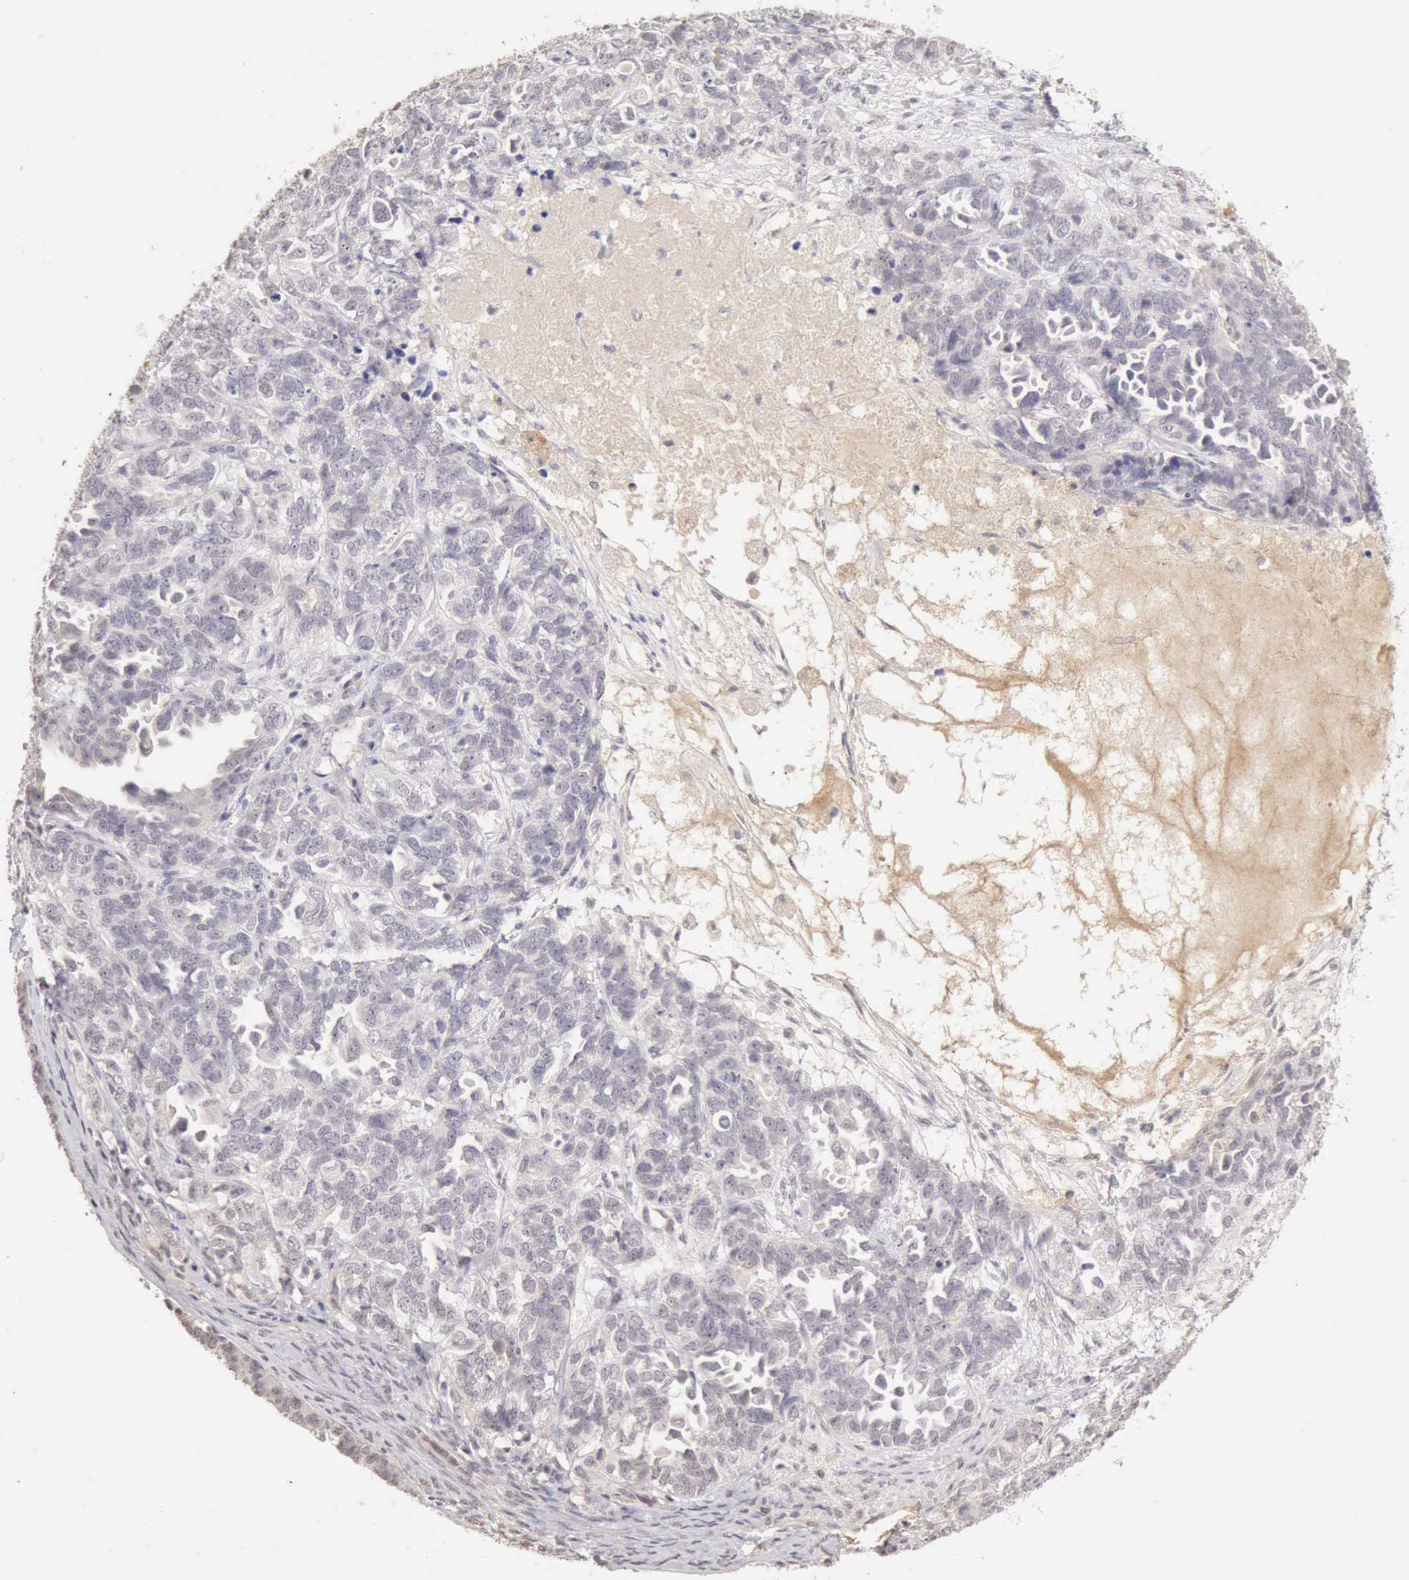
{"staining": {"intensity": "negative", "quantity": "none", "location": "none"}, "tissue": "ovarian cancer", "cell_type": "Tumor cells", "image_type": "cancer", "snomed": [{"axis": "morphology", "description": "Cystadenocarcinoma, serous, NOS"}, {"axis": "topography", "description": "Ovary"}], "caption": "Tumor cells are negative for protein expression in human ovarian cancer (serous cystadenocarcinoma). (Immunohistochemistry (ihc), brightfield microscopy, high magnification).", "gene": "CFI", "patient": {"sex": "female", "age": 82}}